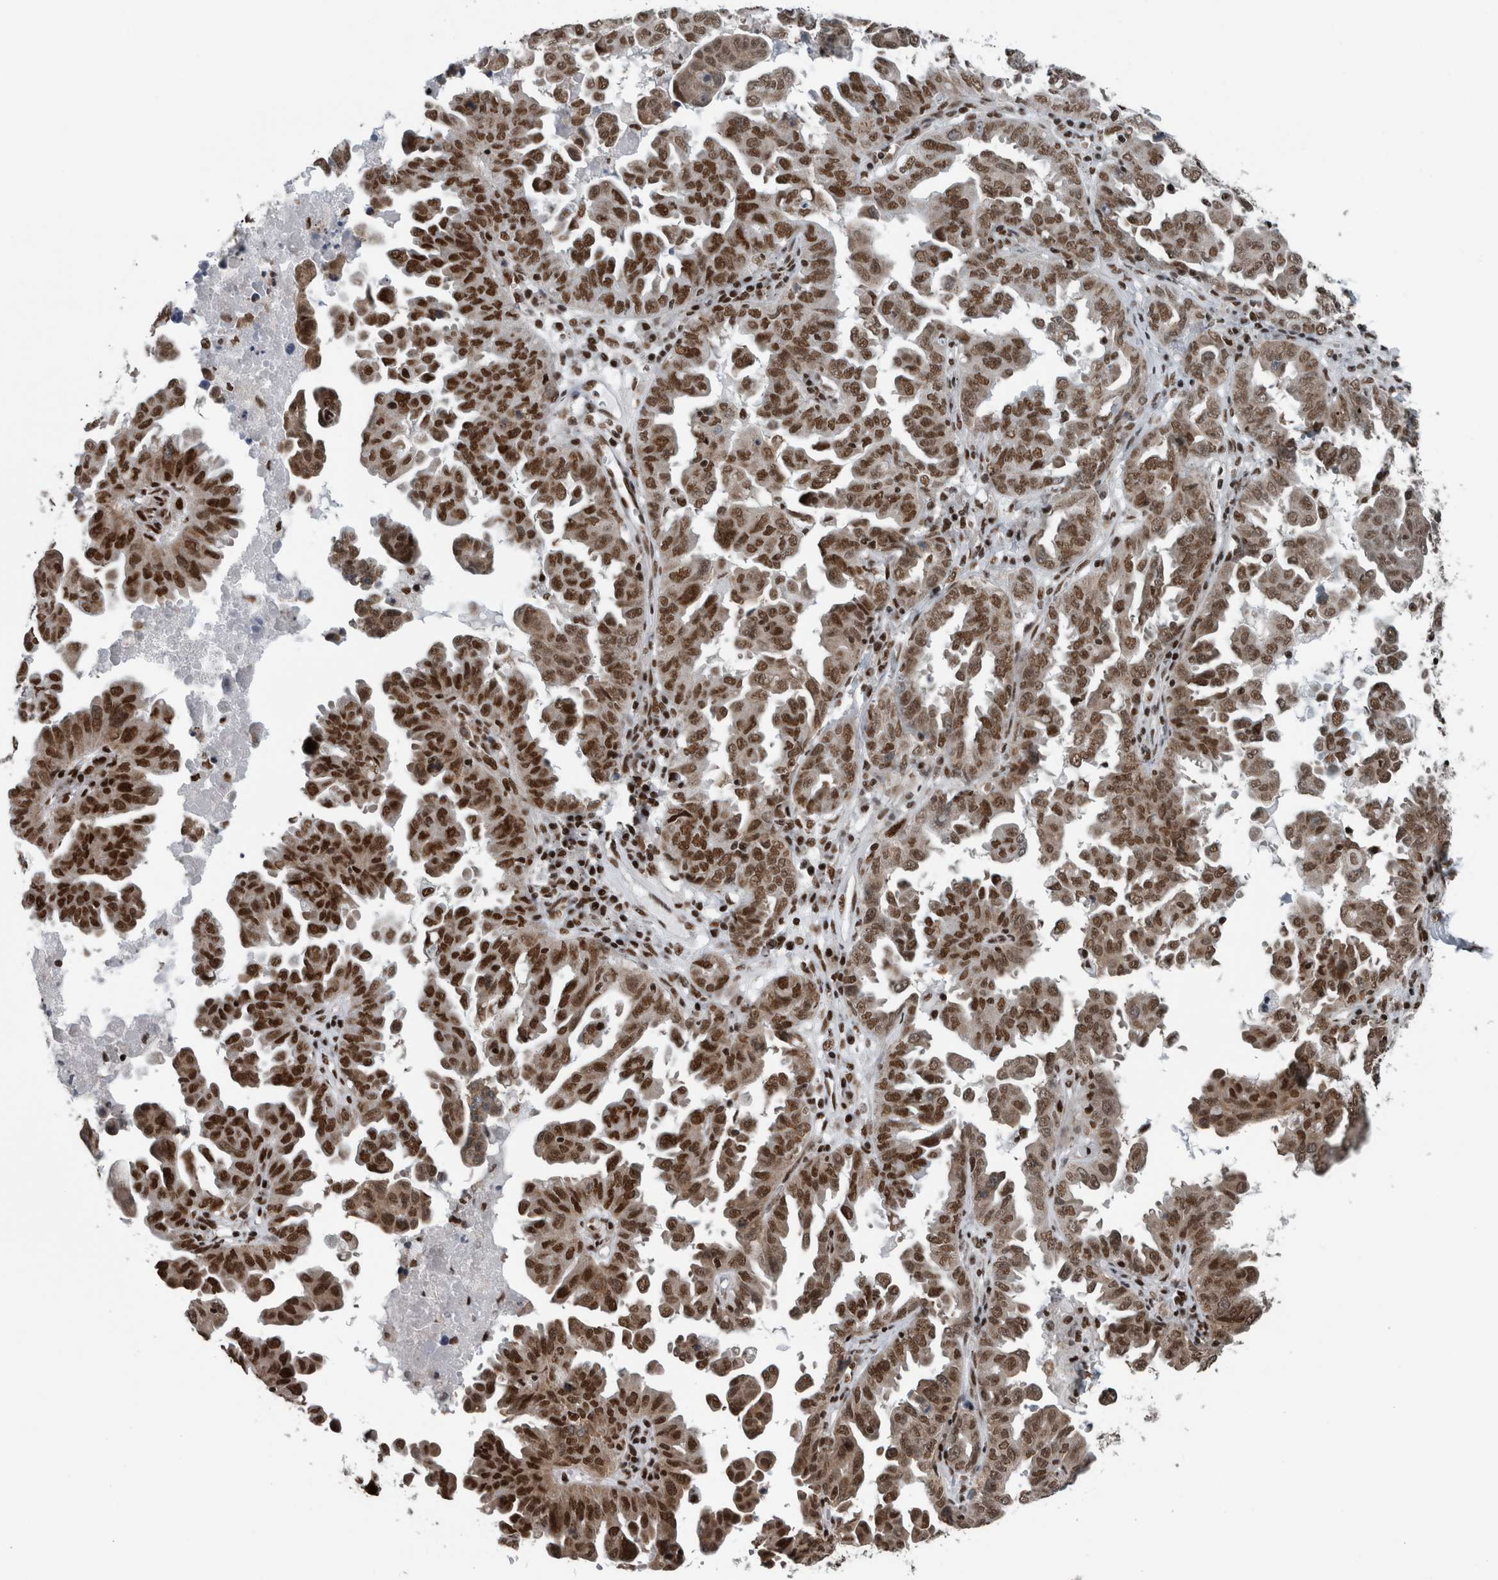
{"staining": {"intensity": "strong", "quantity": ">75%", "location": "nuclear"}, "tissue": "ovarian cancer", "cell_type": "Tumor cells", "image_type": "cancer", "snomed": [{"axis": "morphology", "description": "Carcinoma, endometroid"}, {"axis": "topography", "description": "Ovary"}], "caption": "The immunohistochemical stain labels strong nuclear staining in tumor cells of endometroid carcinoma (ovarian) tissue.", "gene": "DNMT3A", "patient": {"sex": "female", "age": 62}}